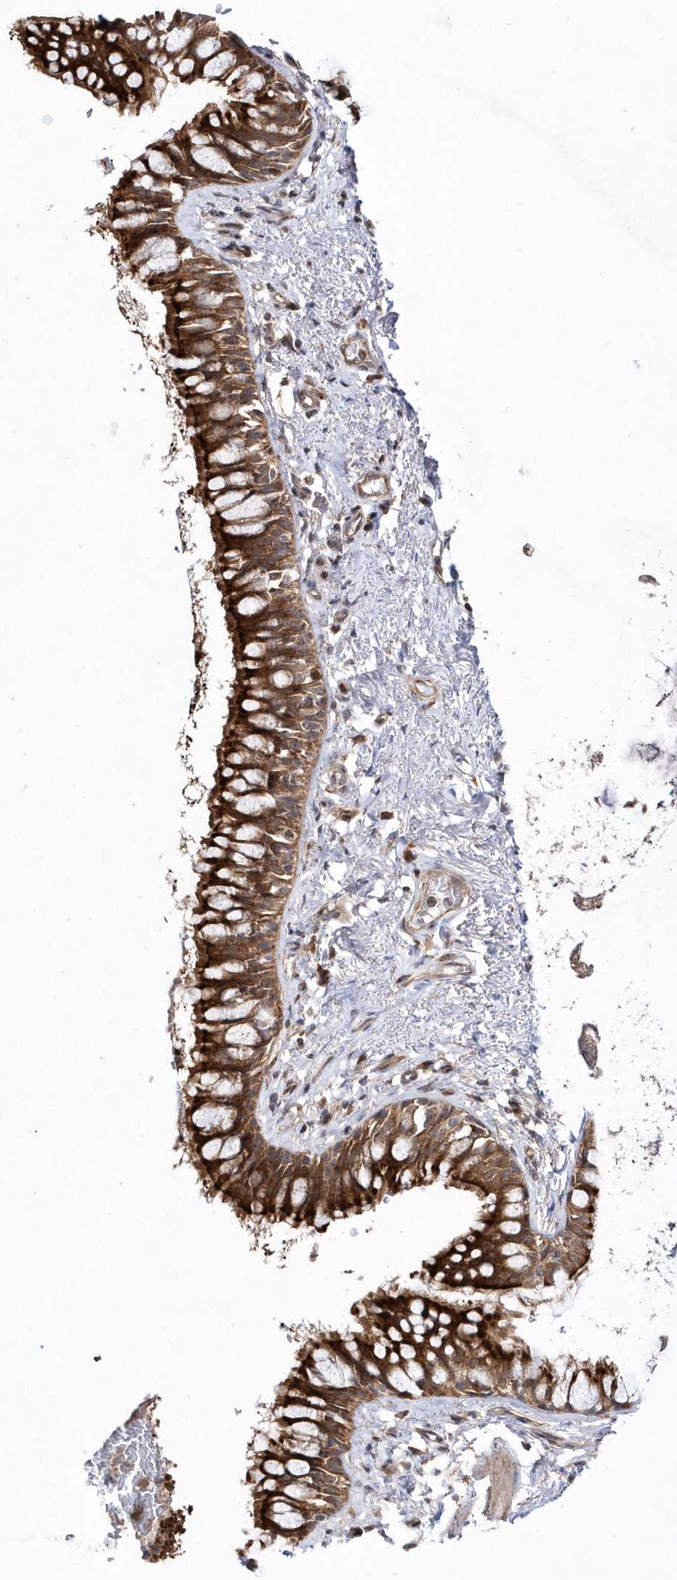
{"staining": {"intensity": "strong", "quantity": ">75%", "location": "cytoplasmic/membranous"}, "tissue": "bronchus", "cell_type": "Respiratory epithelial cells", "image_type": "normal", "snomed": [{"axis": "morphology", "description": "Normal tissue, NOS"}, {"axis": "topography", "description": "Cartilage tissue"}, {"axis": "topography", "description": "Bronchus"}], "caption": "Immunohistochemical staining of benign bronchus exhibits high levels of strong cytoplasmic/membranous expression in approximately >75% of respiratory epithelial cells.", "gene": "DALRD3", "patient": {"sex": "female", "age": 36}}